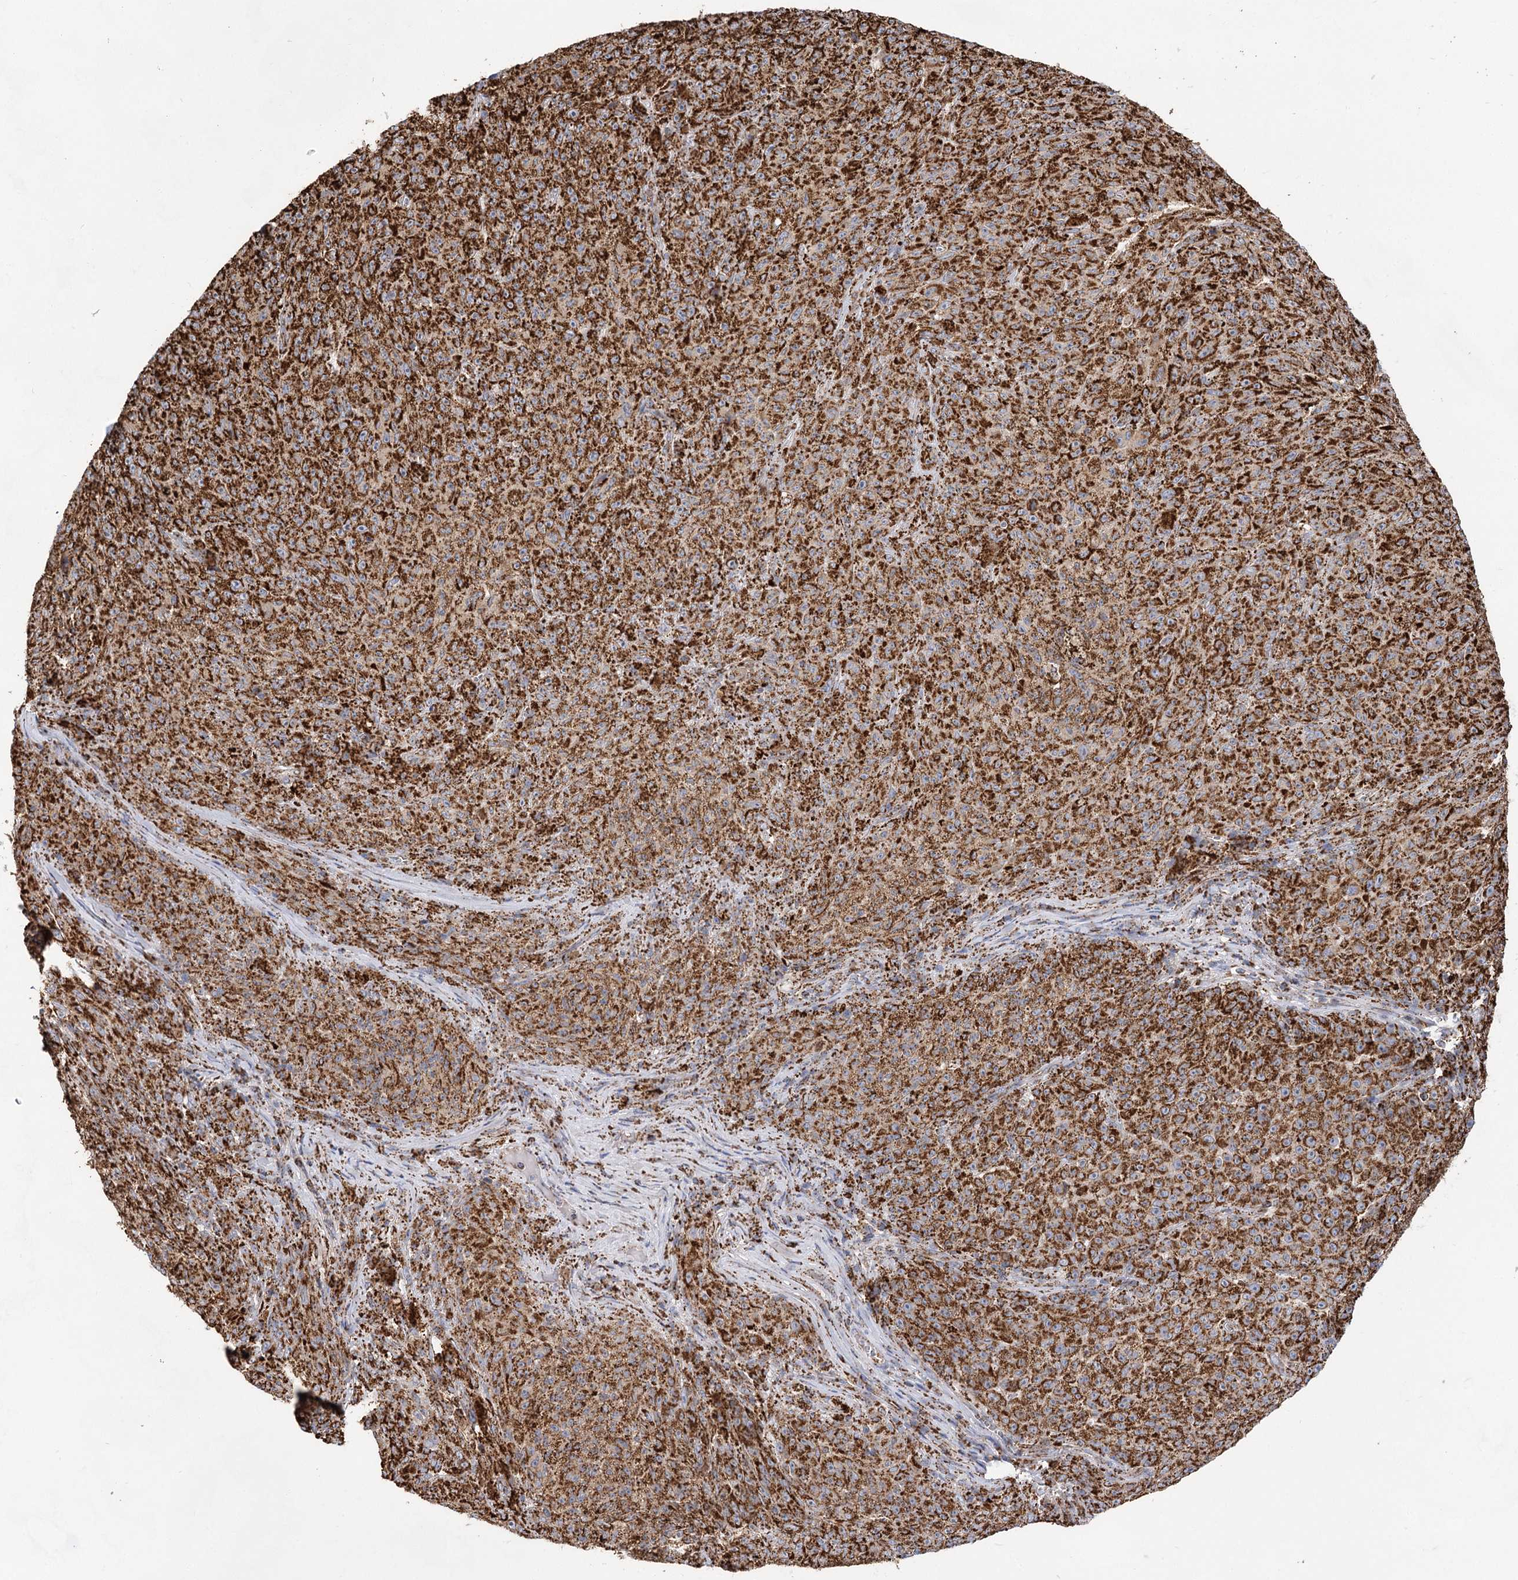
{"staining": {"intensity": "strong", "quantity": ">75%", "location": "cytoplasmic/membranous"}, "tissue": "melanoma", "cell_type": "Tumor cells", "image_type": "cancer", "snomed": [{"axis": "morphology", "description": "Malignant melanoma, NOS"}, {"axis": "topography", "description": "Skin"}], "caption": "A photomicrograph of human malignant melanoma stained for a protein shows strong cytoplasmic/membranous brown staining in tumor cells. The staining was performed using DAB (3,3'-diaminobenzidine) to visualize the protein expression in brown, while the nuclei were stained in blue with hematoxylin (Magnification: 20x).", "gene": "NADK2", "patient": {"sex": "female", "age": 82}}